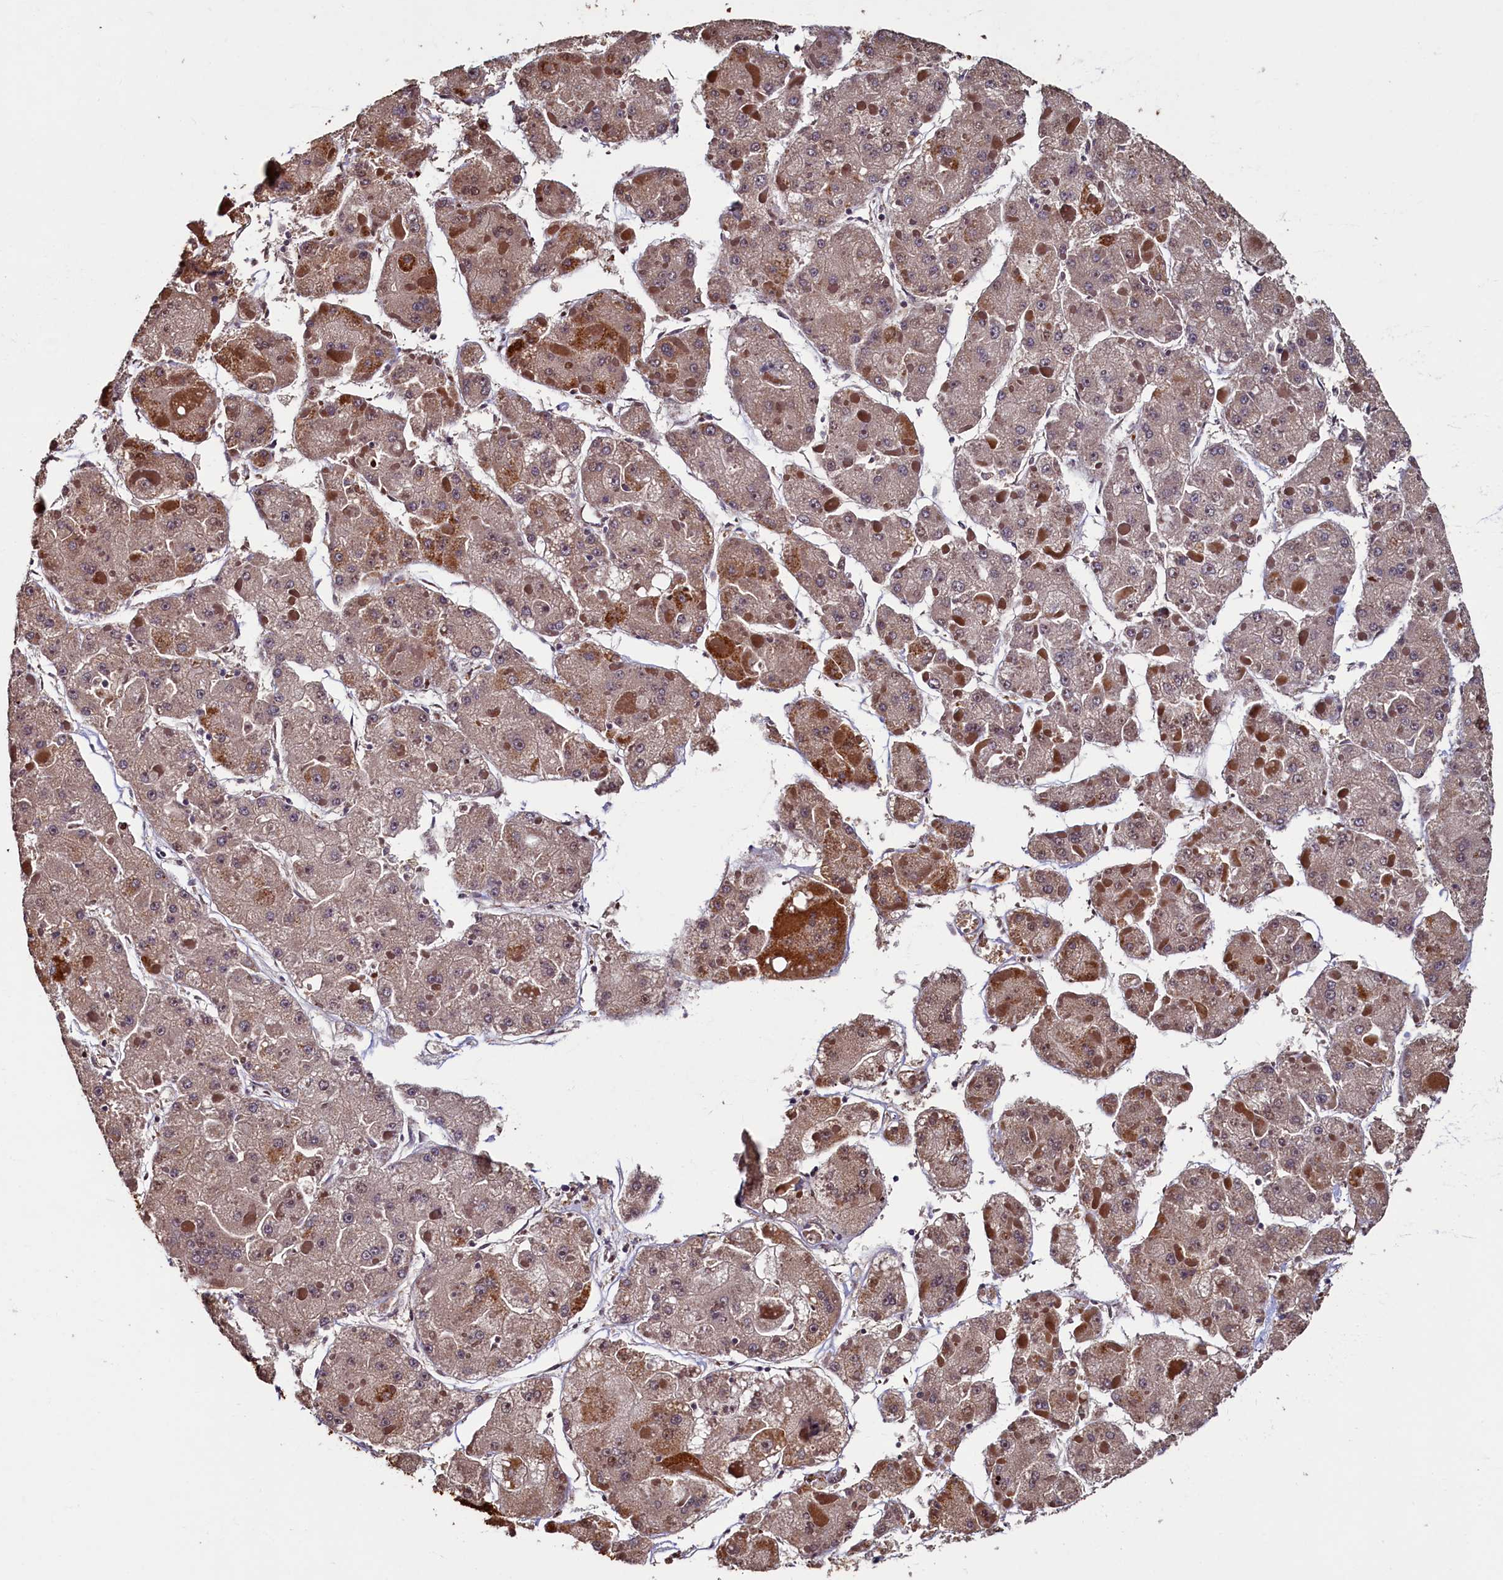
{"staining": {"intensity": "weak", "quantity": ">75%", "location": "cytoplasmic/membranous"}, "tissue": "liver cancer", "cell_type": "Tumor cells", "image_type": "cancer", "snomed": [{"axis": "morphology", "description": "Carcinoma, Hepatocellular, NOS"}, {"axis": "topography", "description": "Liver"}], "caption": "There is low levels of weak cytoplasmic/membranous staining in tumor cells of liver cancer (hepatocellular carcinoma), as demonstrated by immunohistochemical staining (brown color).", "gene": "NCKAP5L", "patient": {"sex": "female", "age": 73}}